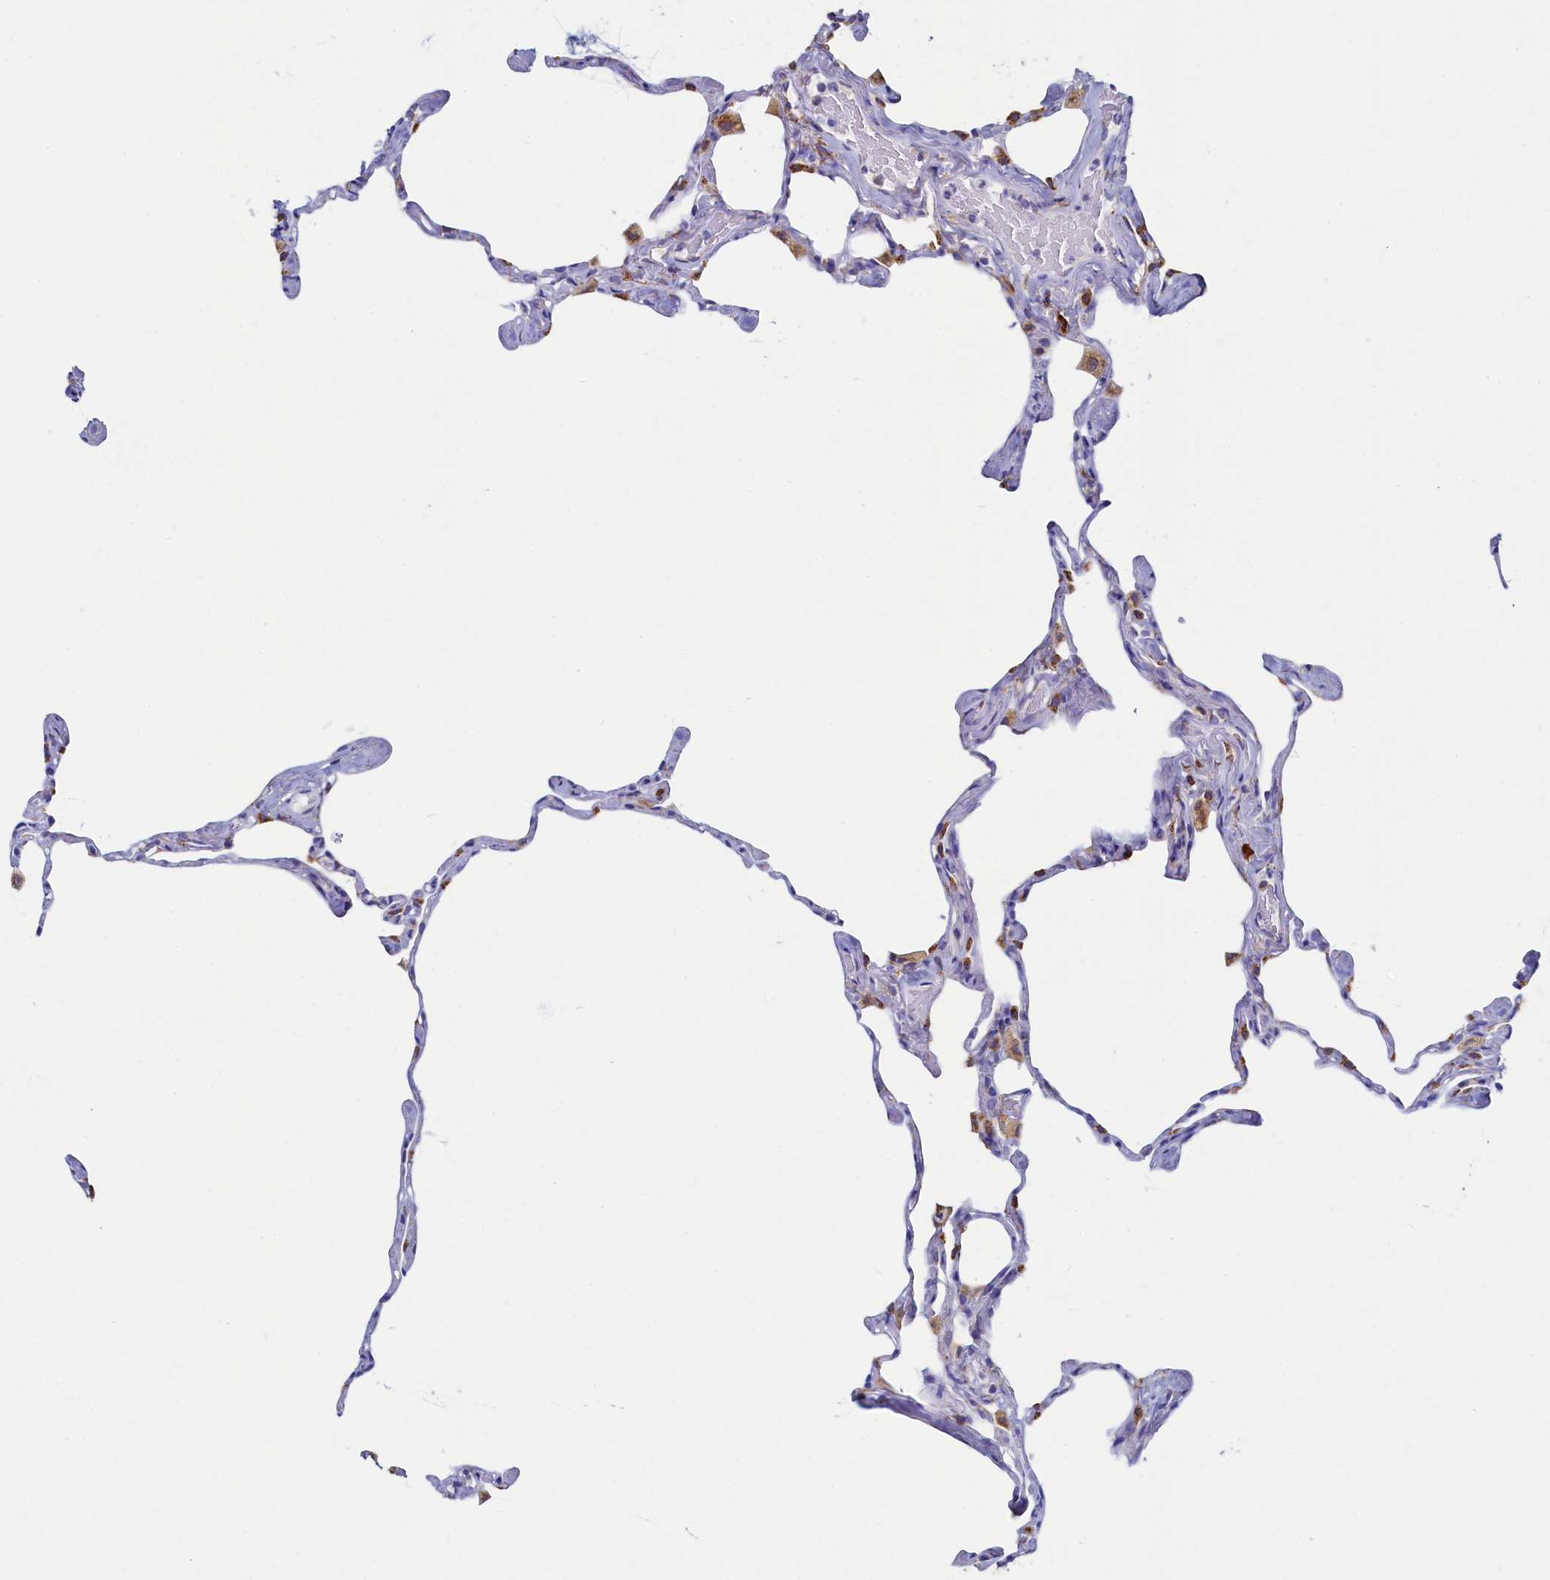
{"staining": {"intensity": "moderate", "quantity": "<25%", "location": "cytoplasmic/membranous"}, "tissue": "lung", "cell_type": "Alveolar cells", "image_type": "normal", "snomed": [{"axis": "morphology", "description": "Normal tissue, NOS"}, {"axis": "topography", "description": "Lung"}], "caption": "High-power microscopy captured an IHC image of normal lung, revealing moderate cytoplasmic/membranous staining in approximately <25% of alveolar cells.", "gene": "TMEM18", "patient": {"sex": "male", "age": 65}}